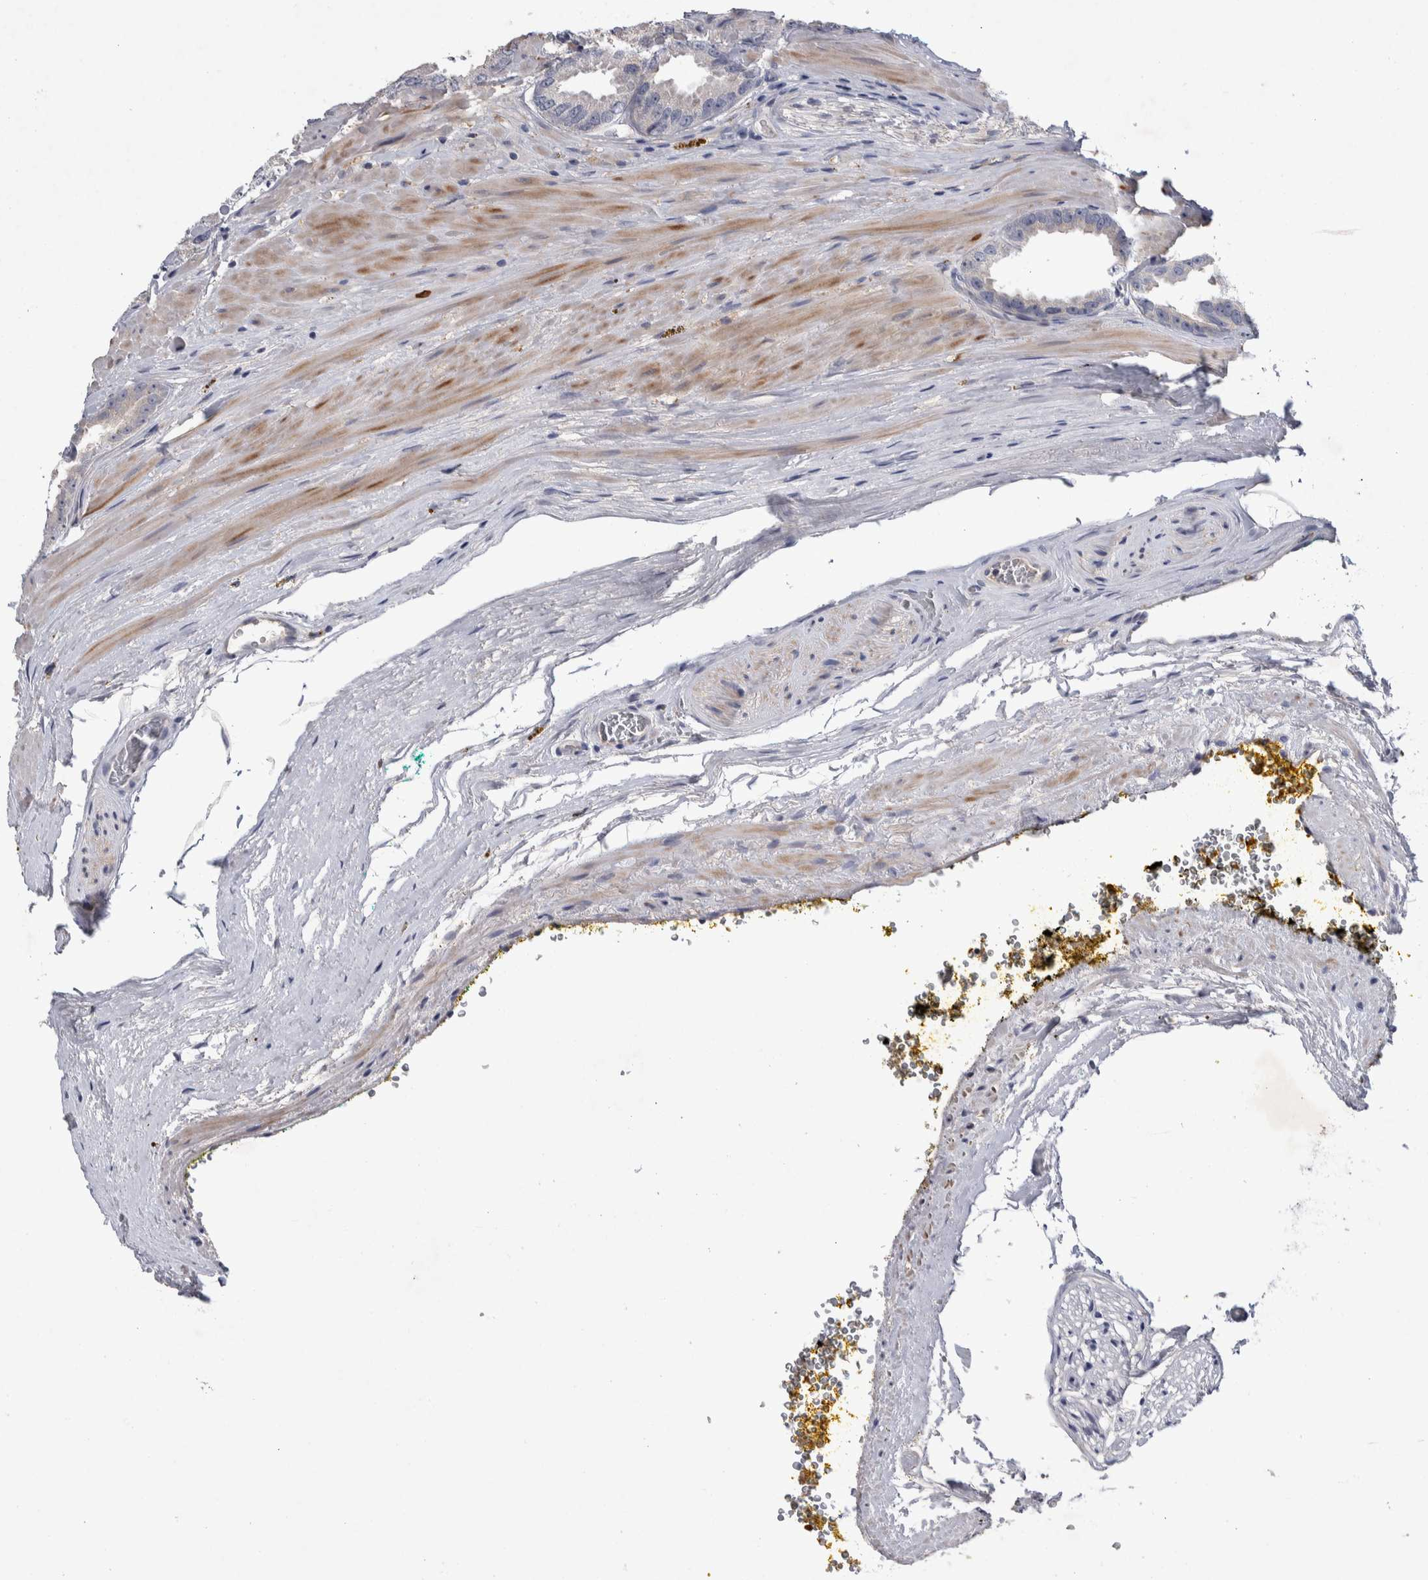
{"staining": {"intensity": "negative", "quantity": "none", "location": "none"}, "tissue": "prostate cancer", "cell_type": "Tumor cells", "image_type": "cancer", "snomed": [{"axis": "morphology", "description": "Adenocarcinoma, Low grade"}, {"axis": "topography", "description": "Prostate"}], "caption": "There is no significant staining in tumor cells of prostate cancer.", "gene": "CEP131", "patient": {"sex": "male", "age": 51}}